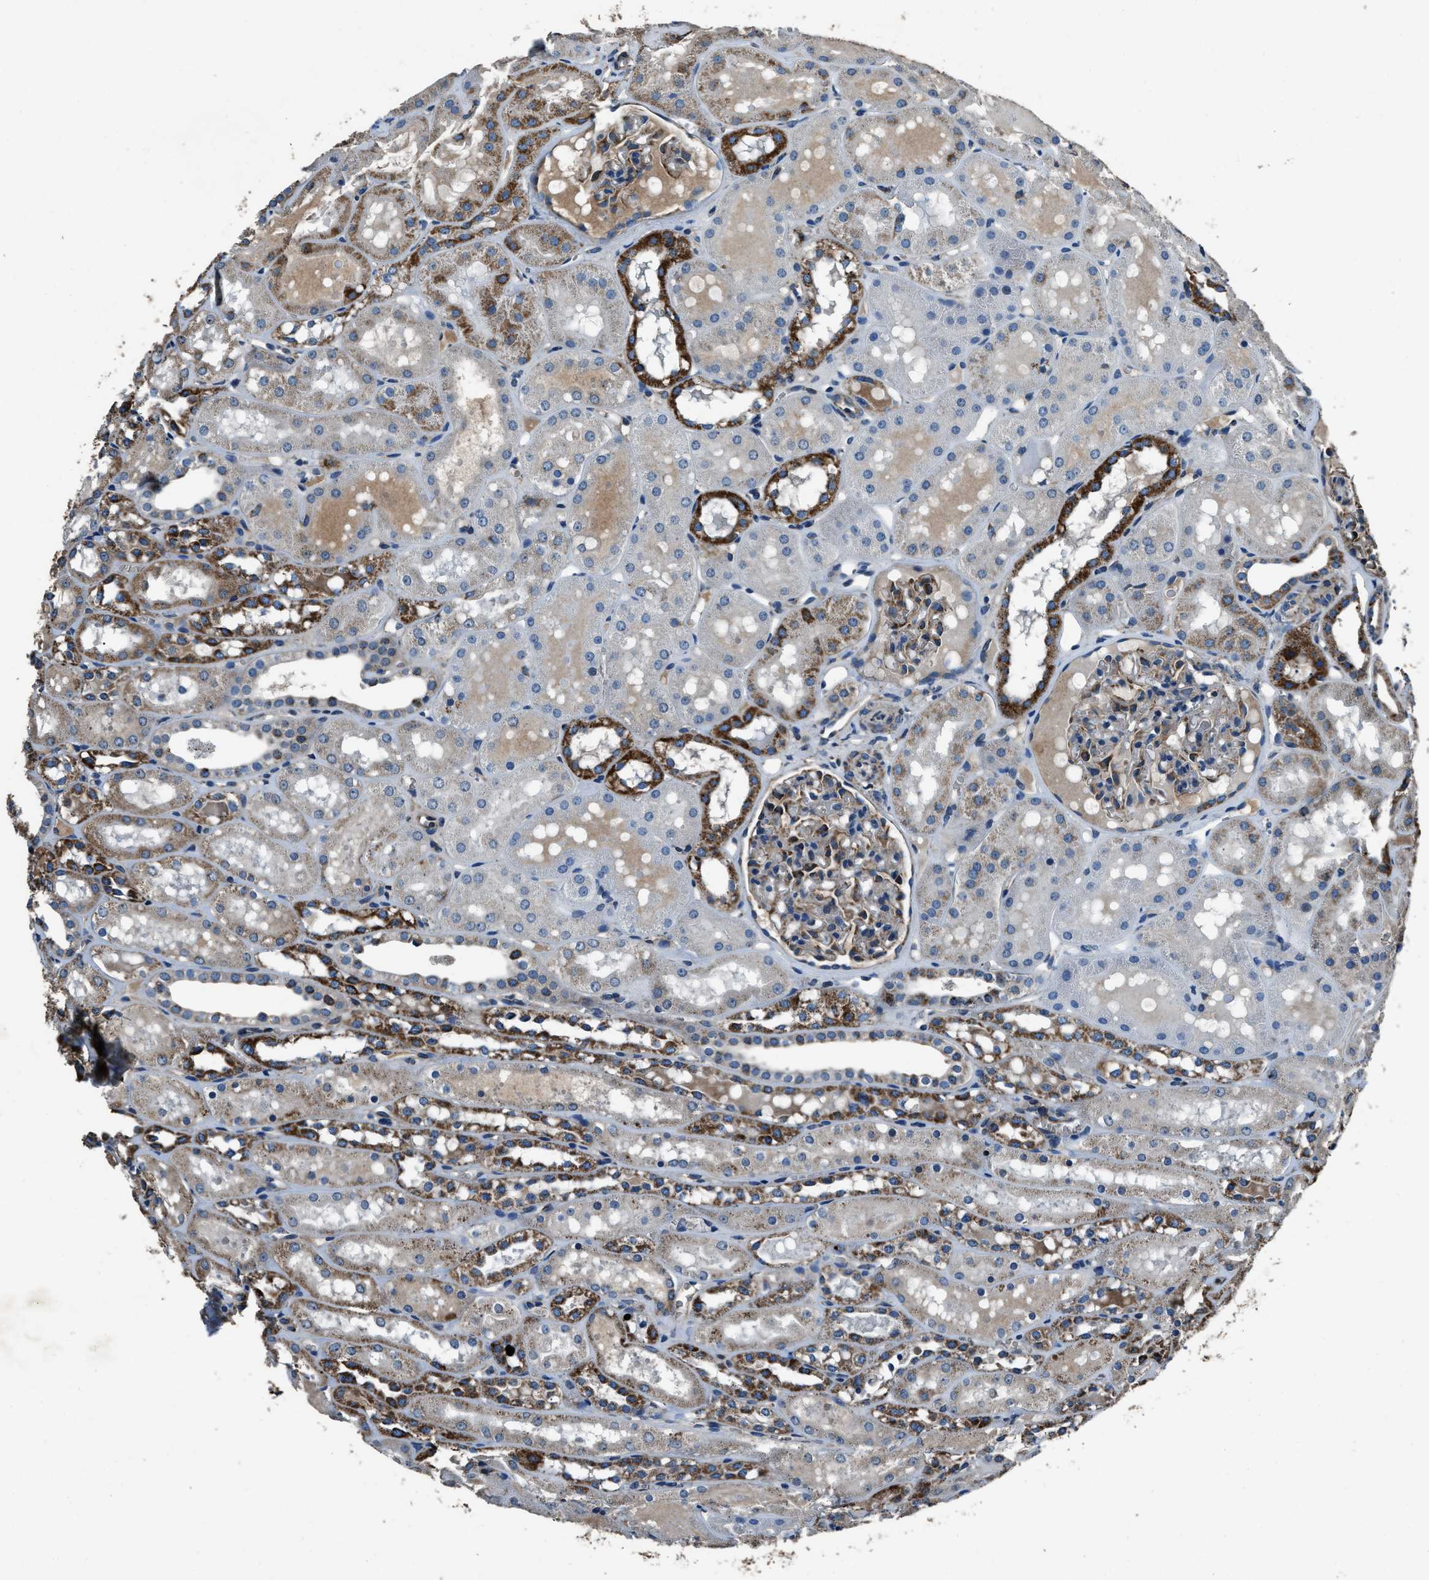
{"staining": {"intensity": "moderate", "quantity": "<25%", "location": "cytoplasmic/membranous"}, "tissue": "kidney", "cell_type": "Cells in glomeruli", "image_type": "normal", "snomed": [{"axis": "morphology", "description": "Normal tissue, NOS"}, {"axis": "topography", "description": "Kidney"}, {"axis": "topography", "description": "Urinary bladder"}], "caption": "Immunohistochemical staining of unremarkable human kidney demonstrates <25% levels of moderate cytoplasmic/membranous protein expression in approximately <25% of cells in glomeruli. The protein of interest is shown in brown color, while the nuclei are stained blue.", "gene": "OGDH", "patient": {"sex": "male", "age": 16}}